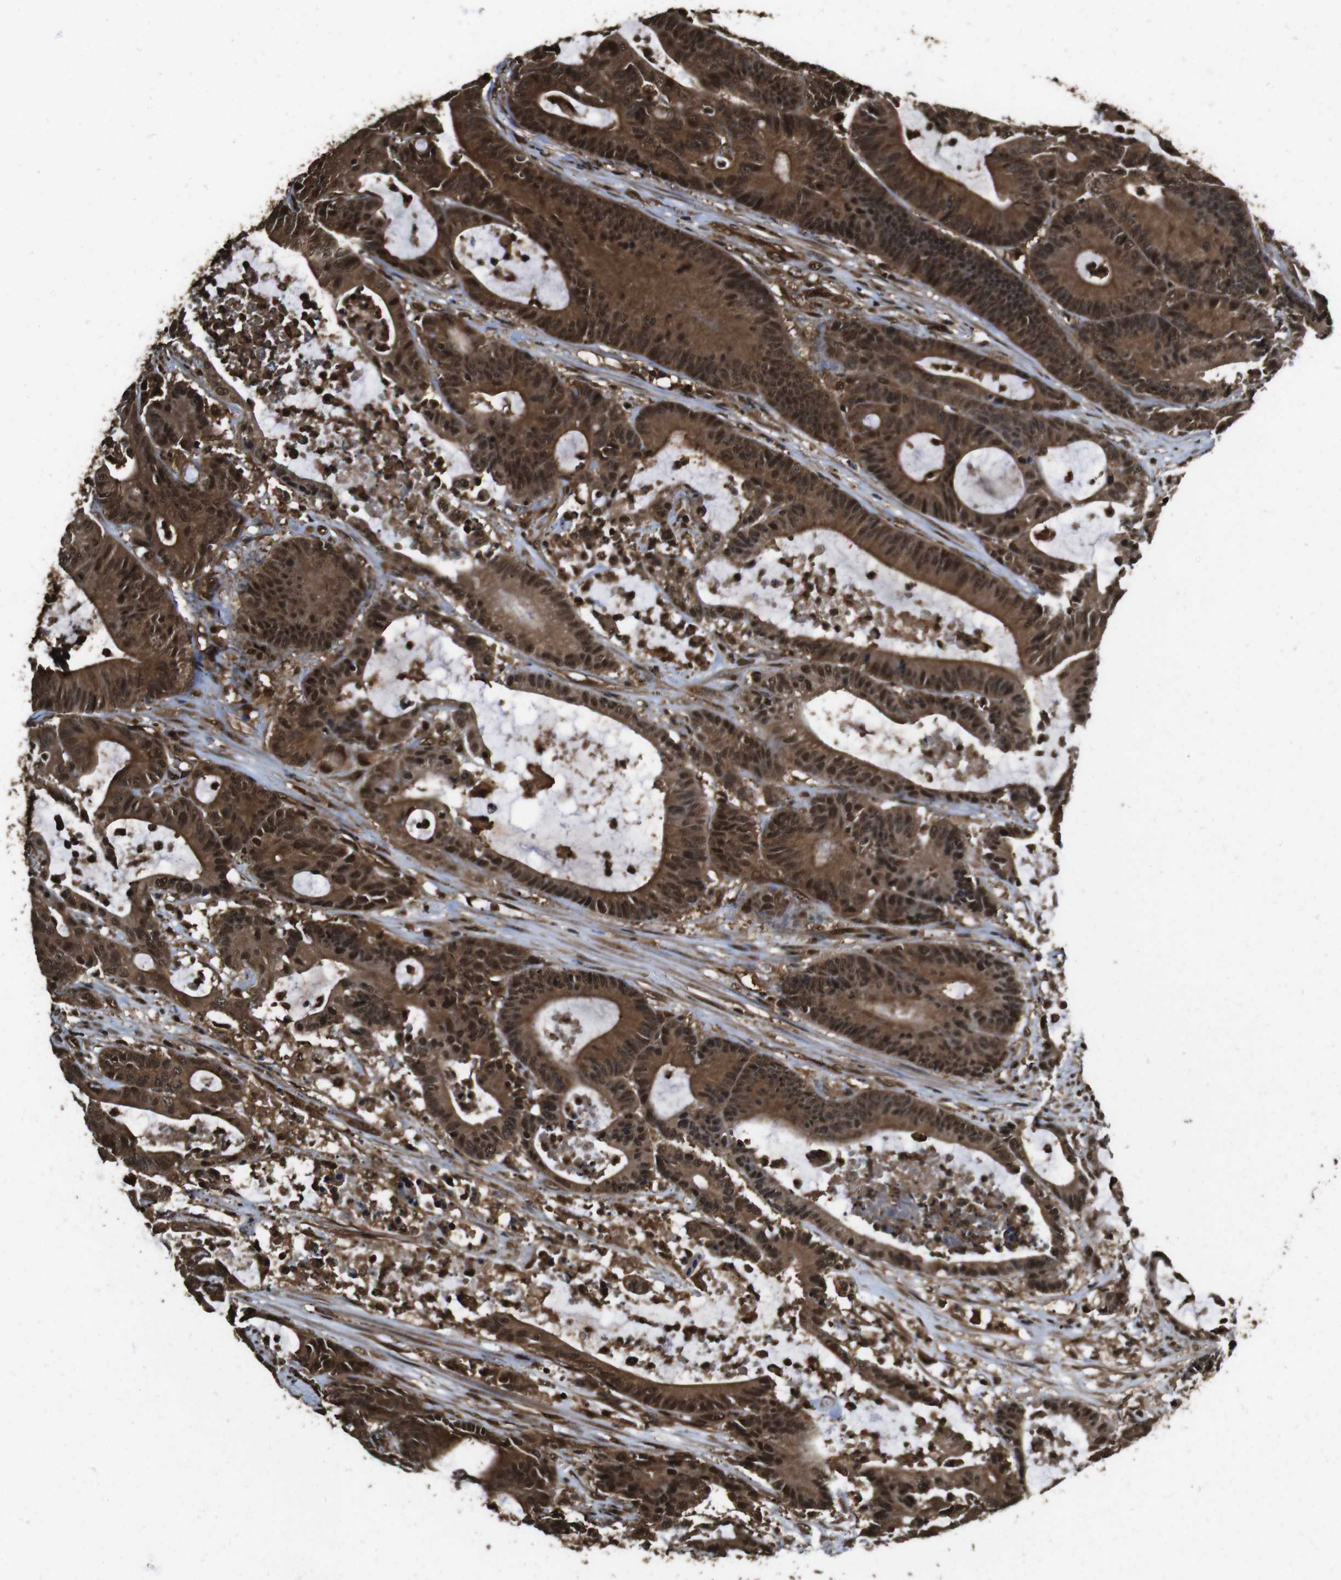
{"staining": {"intensity": "strong", "quantity": ">75%", "location": "cytoplasmic/membranous,nuclear"}, "tissue": "colorectal cancer", "cell_type": "Tumor cells", "image_type": "cancer", "snomed": [{"axis": "morphology", "description": "Adenocarcinoma, NOS"}, {"axis": "topography", "description": "Colon"}], "caption": "Protein expression analysis of human colorectal cancer (adenocarcinoma) reveals strong cytoplasmic/membranous and nuclear staining in about >75% of tumor cells.", "gene": "VCP", "patient": {"sex": "female", "age": 84}}